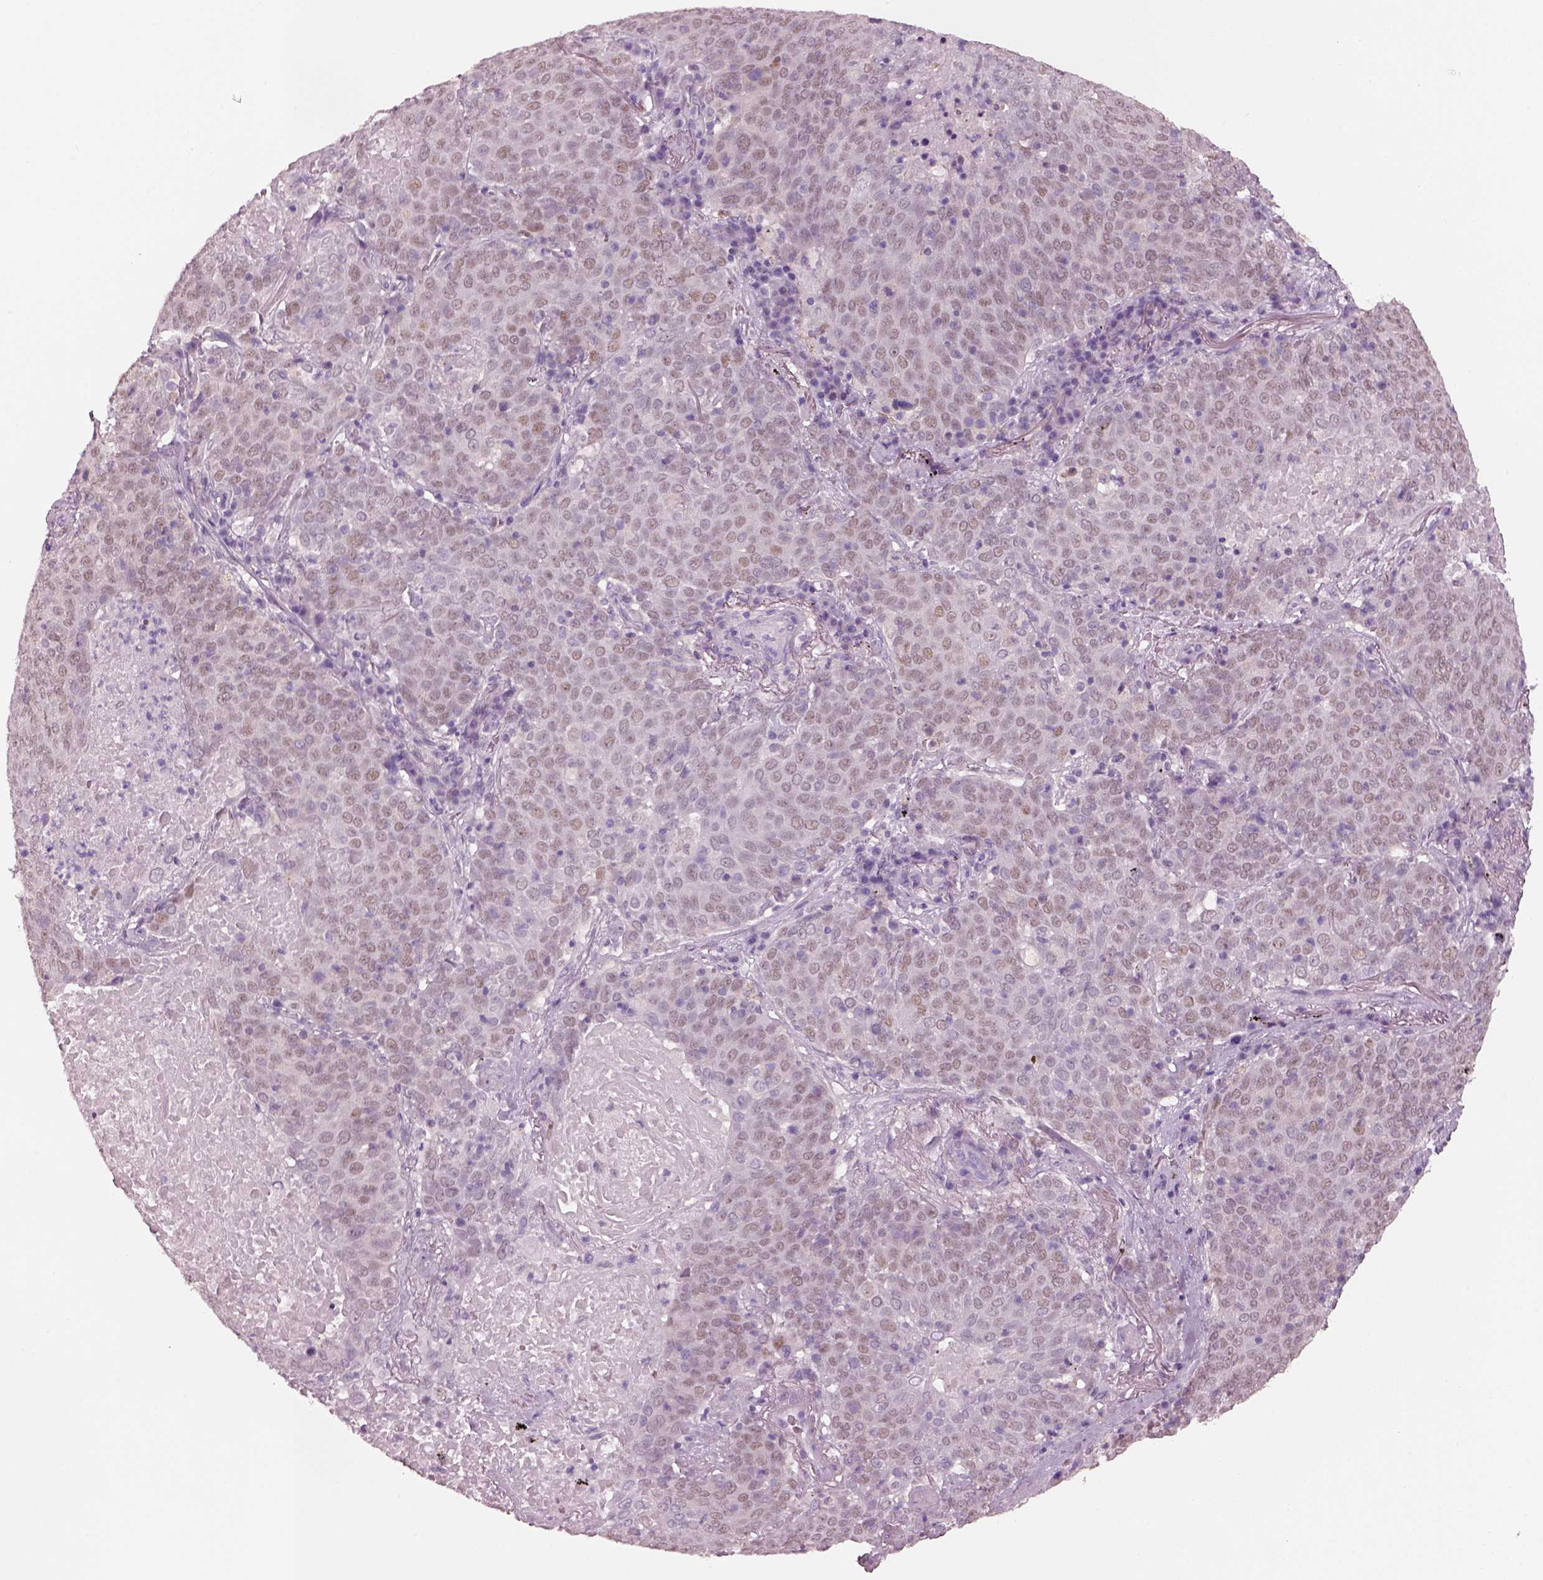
{"staining": {"intensity": "moderate", "quantity": ">75%", "location": "cytoplasmic/membranous,nuclear"}, "tissue": "lung cancer", "cell_type": "Tumor cells", "image_type": "cancer", "snomed": [{"axis": "morphology", "description": "Squamous cell carcinoma, NOS"}, {"axis": "topography", "description": "Lung"}], "caption": "Lung cancer (squamous cell carcinoma) stained for a protein exhibits moderate cytoplasmic/membranous and nuclear positivity in tumor cells. (DAB (3,3'-diaminobenzidine) = brown stain, brightfield microscopy at high magnification).", "gene": "ELSPBP1", "patient": {"sex": "male", "age": 82}}